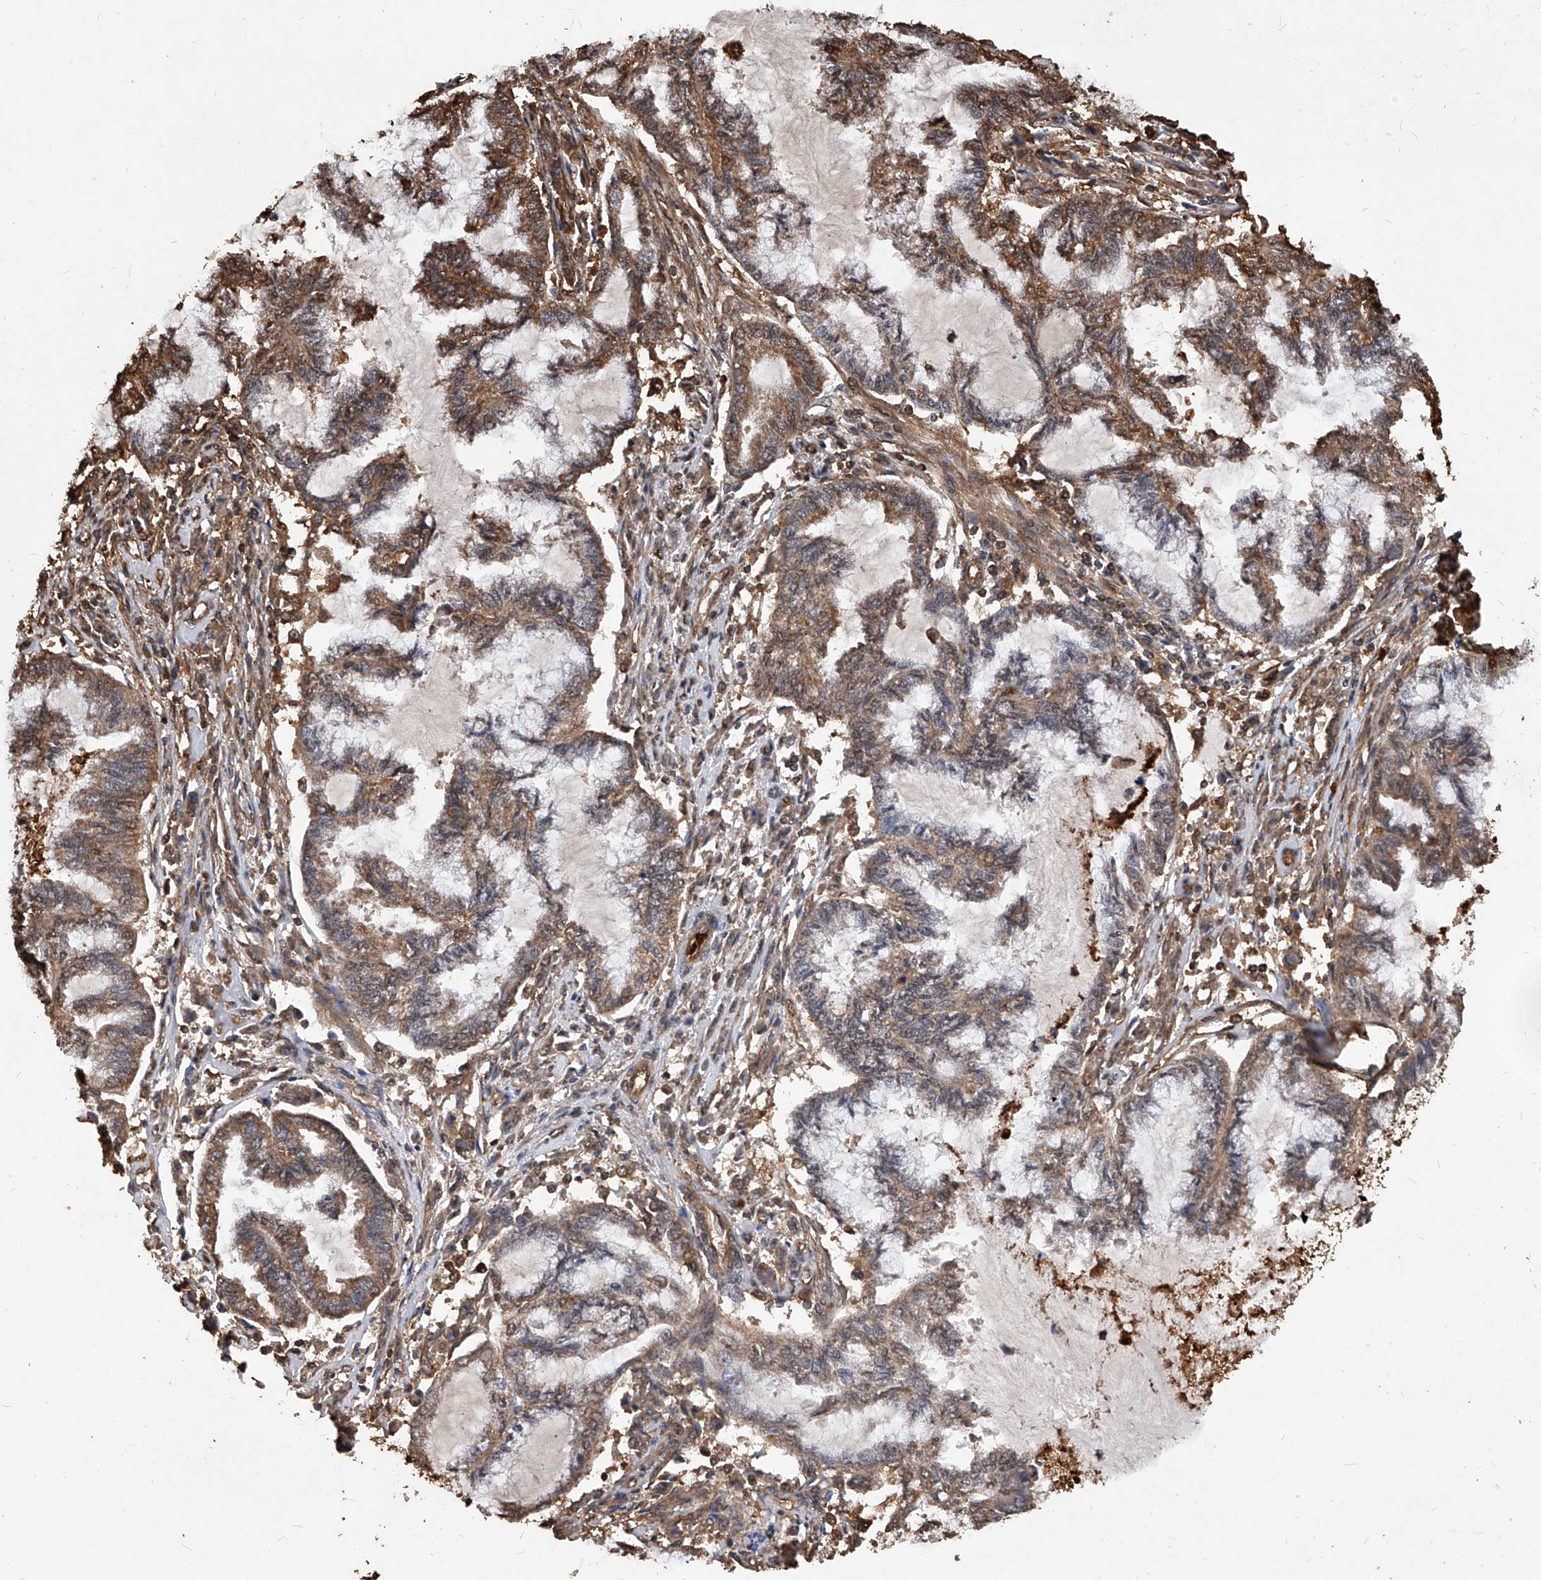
{"staining": {"intensity": "moderate", "quantity": ">75%", "location": "cytoplasmic/membranous"}, "tissue": "endometrial cancer", "cell_type": "Tumor cells", "image_type": "cancer", "snomed": [{"axis": "morphology", "description": "Adenocarcinoma, NOS"}, {"axis": "topography", "description": "Endometrium"}], "caption": "This is a histology image of immunohistochemistry (IHC) staining of endometrial cancer, which shows moderate staining in the cytoplasmic/membranous of tumor cells.", "gene": "UCP2", "patient": {"sex": "female", "age": 86}}